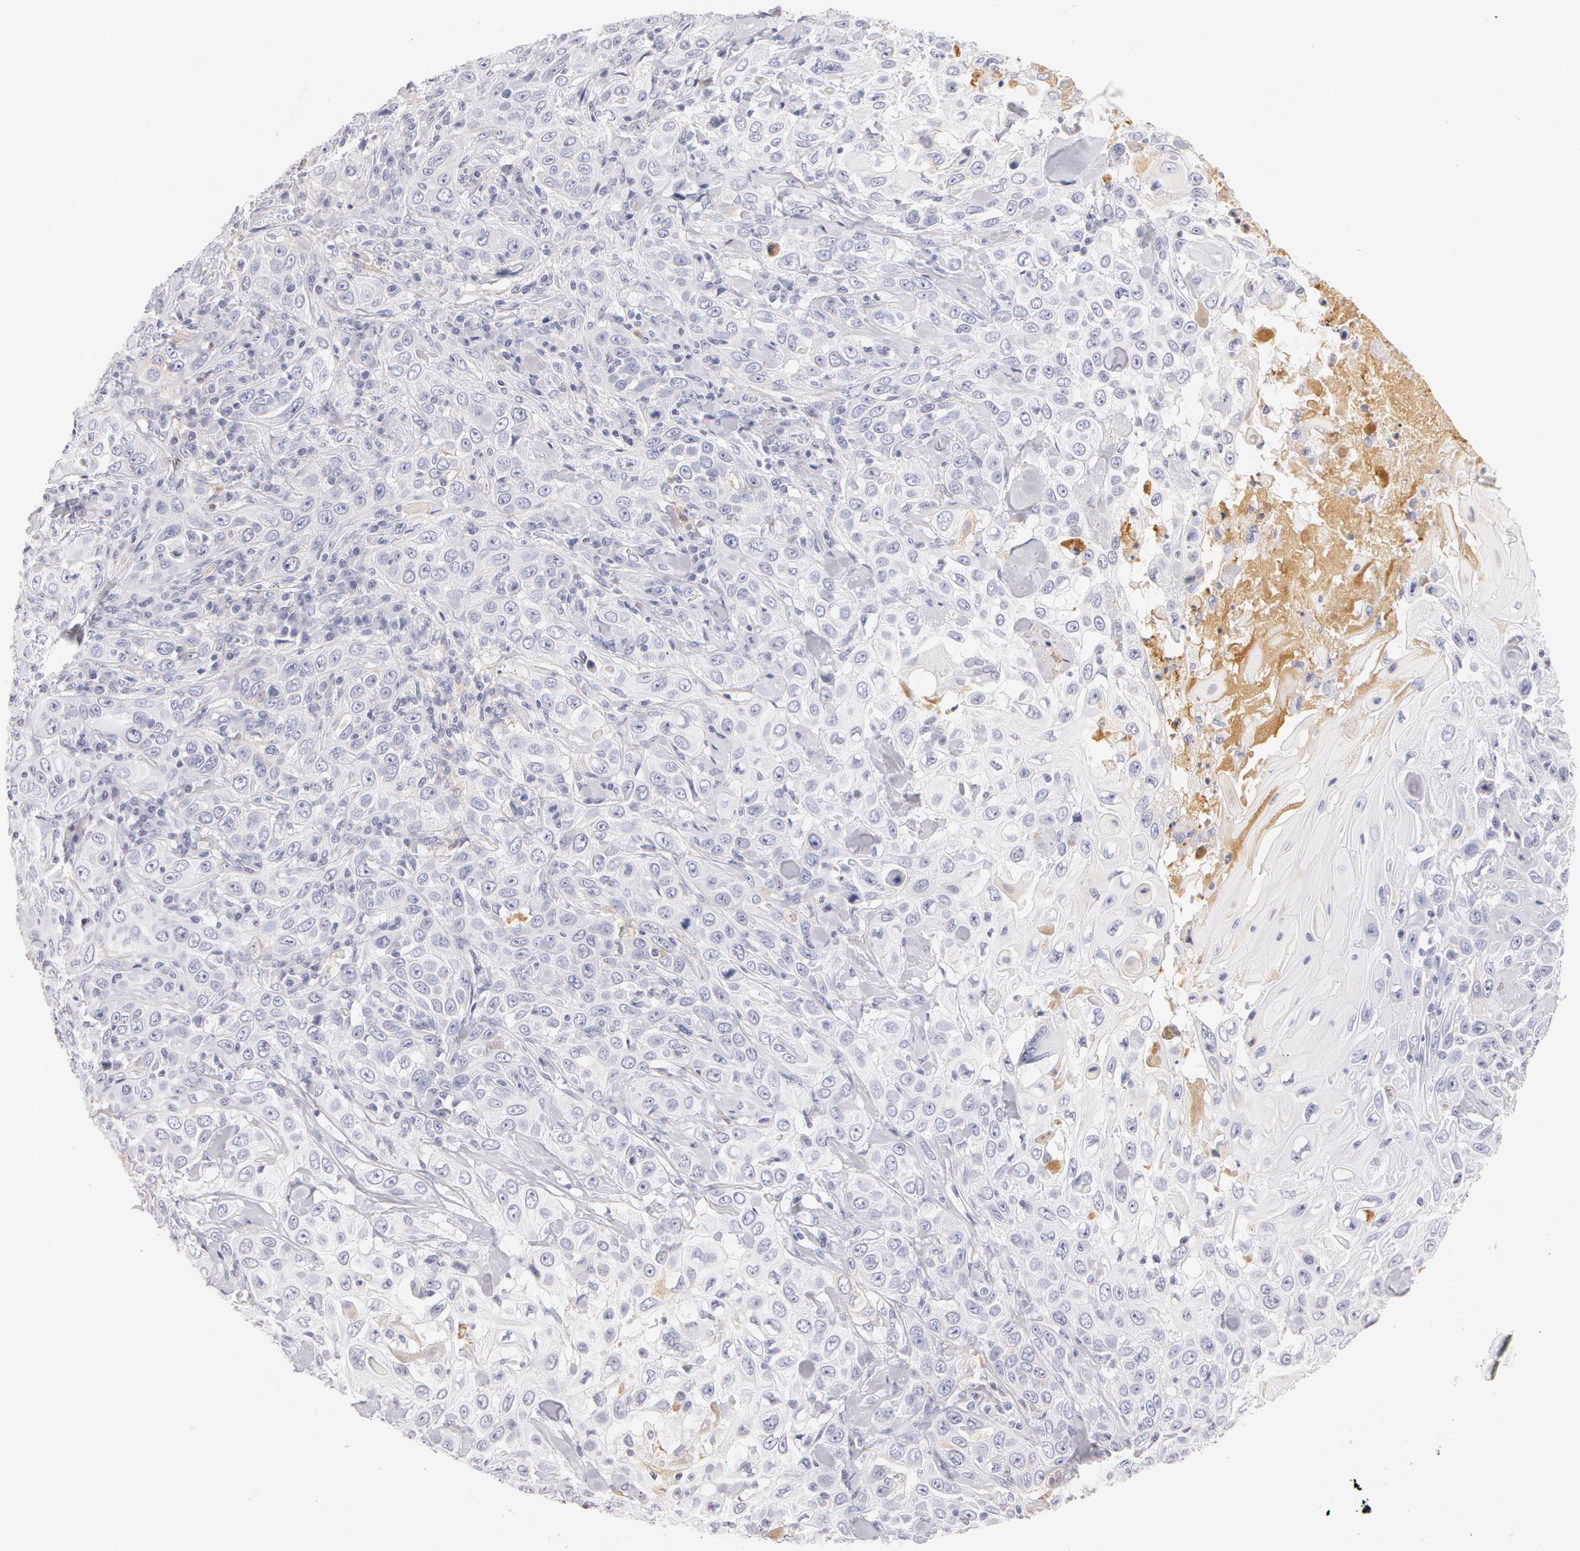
{"staining": {"intensity": "negative", "quantity": "none", "location": "none"}, "tissue": "skin cancer", "cell_type": "Tumor cells", "image_type": "cancer", "snomed": [{"axis": "morphology", "description": "Squamous cell carcinoma, NOS"}, {"axis": "topography", "description": "Skin"}], "caption": "Immunohistochemistry of human skin cancer (squamous cell carcinoma) reveals no expression in tumor cells.", "gene": "AHSG", "patient": {"sex": "male", "age": 84}}